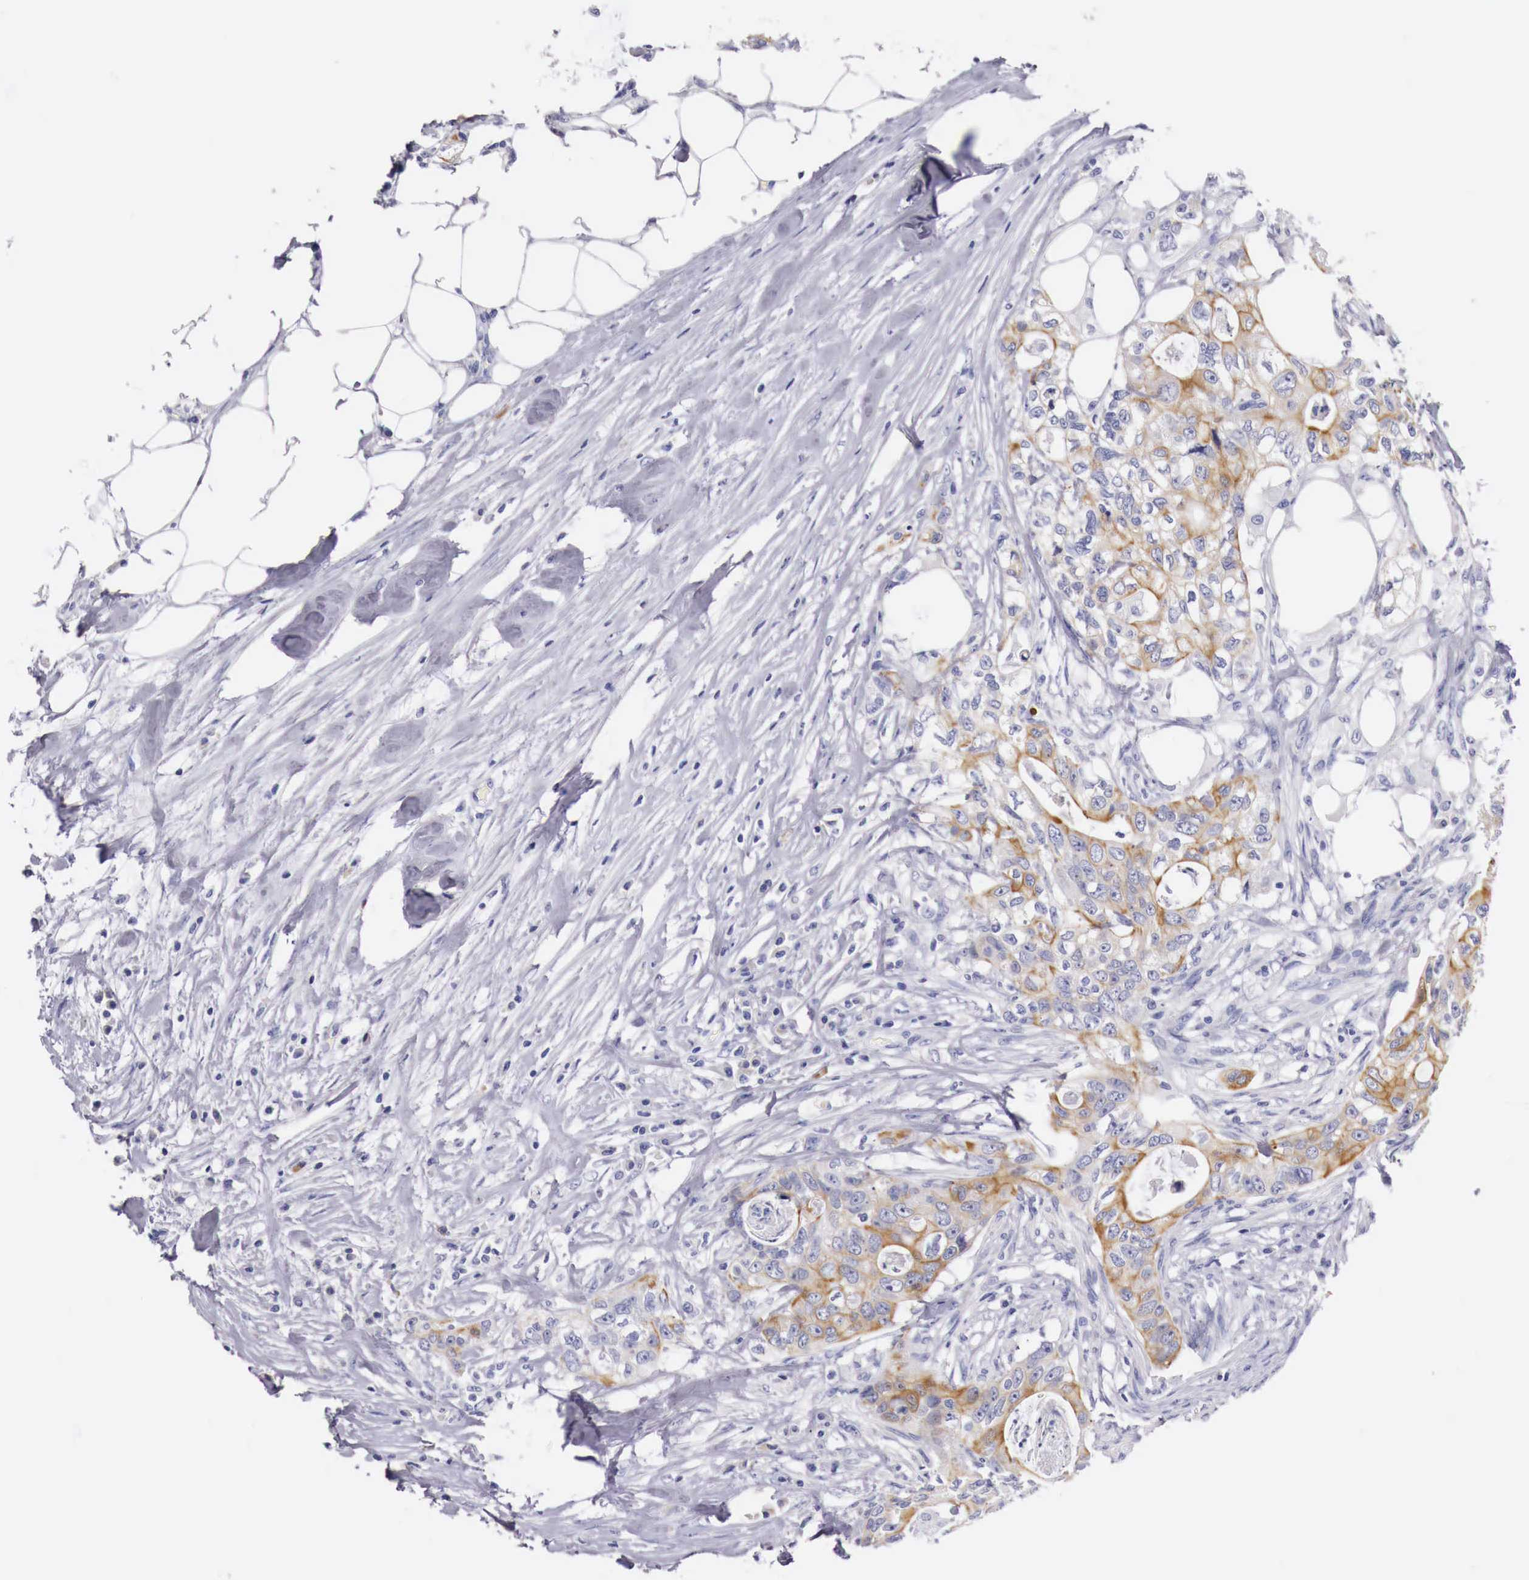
{"staining": {"intensity": "weak", "quantity": ">75%", "location": "cytoplasmic/membranous"}, "tissue": "colorectal cancer", "cell_type": "Tumor cells", "image_type": "cancer", "snomed": [{"axis": "morphology", "description": "Adenocarcinoma, NOS"}, {"axis": "topography", "description": "Rectum"}], "caption": "Adenocarcinoma (colorectal) stained for a protein (brown) exhibits weak cytoplasmic/membranous positive expression in approximately >75% of tumor cells.", "gene": "NREP", "patient": {"sex": "female", "age": 57}}